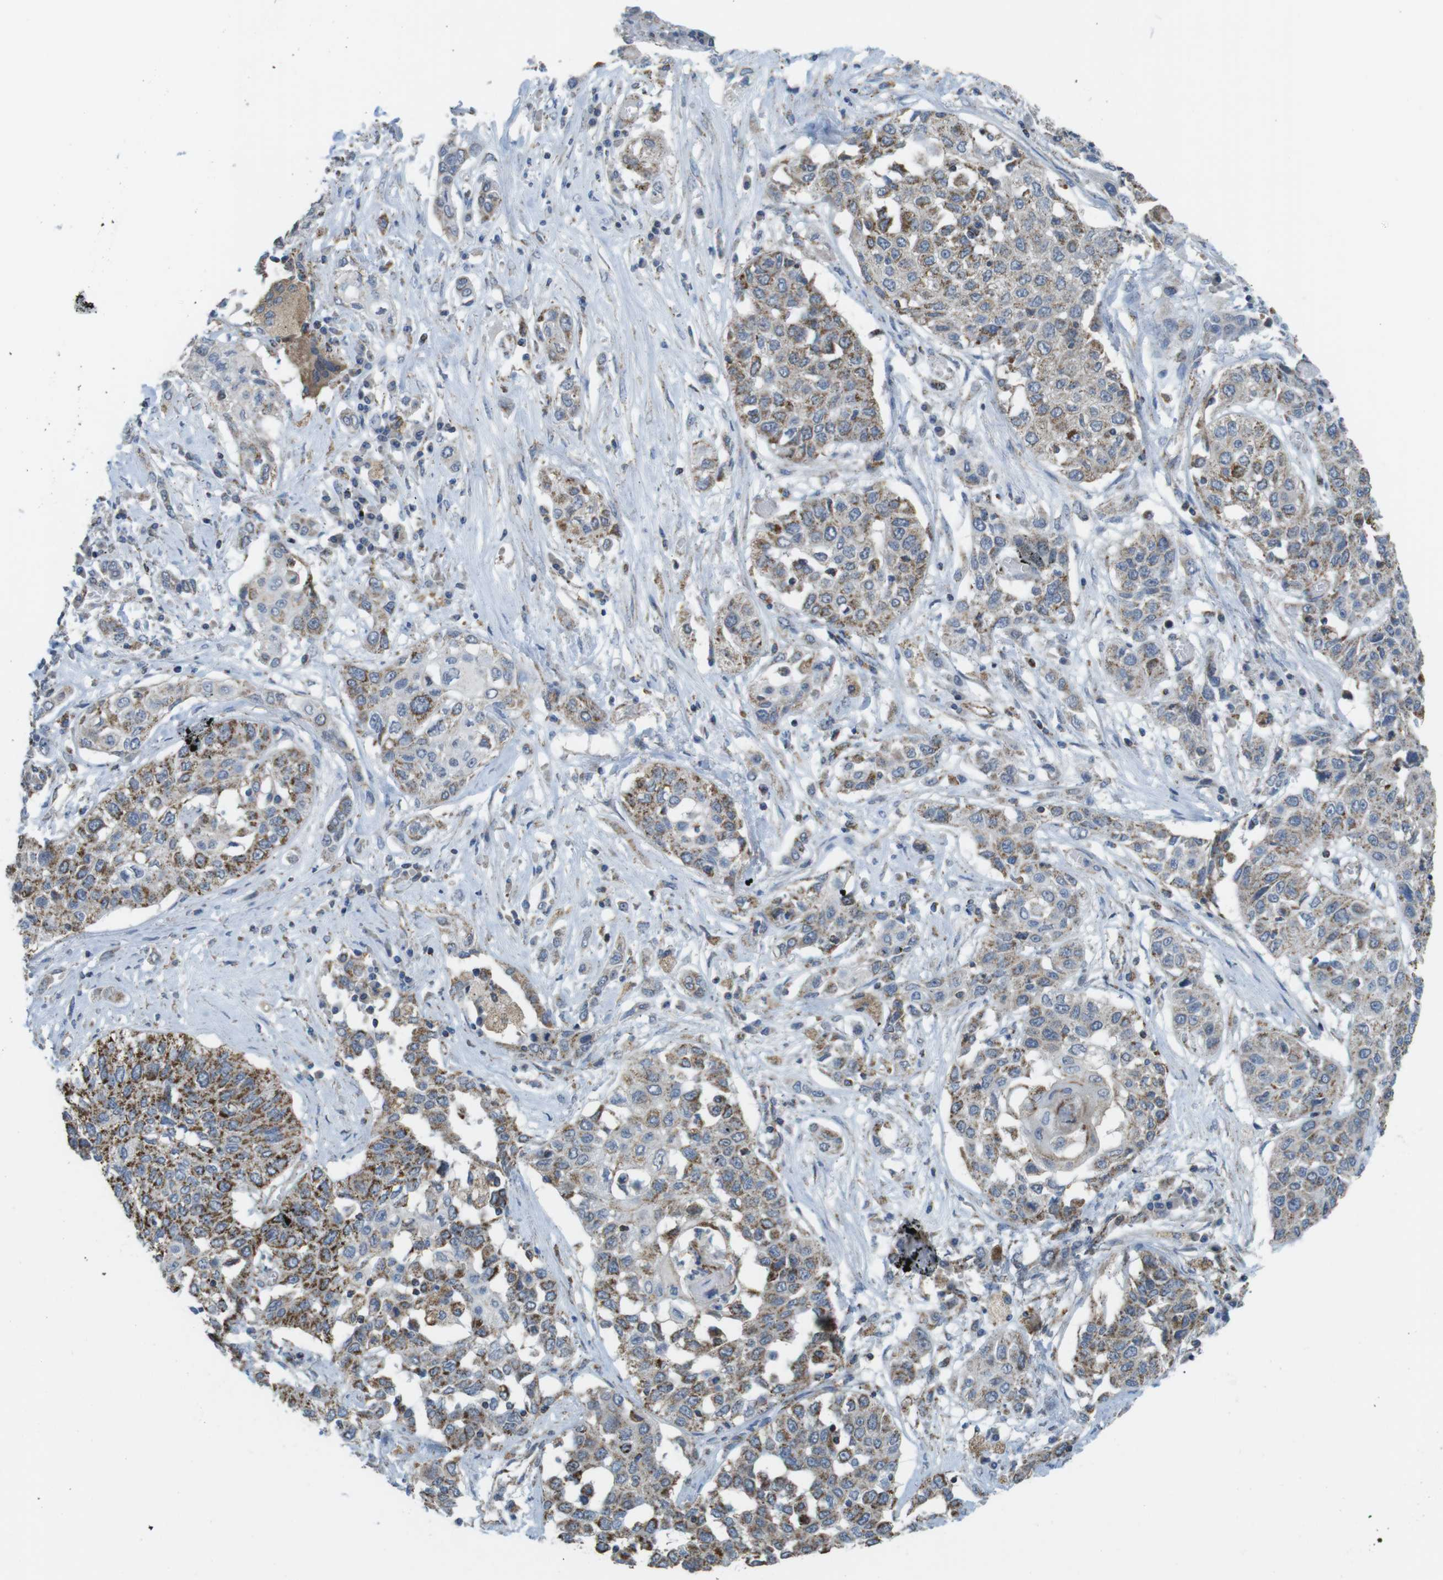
{"staining": {"intensity": "moderate", "quantity": "25%-75%", "location": "cytoplasmic/membranous"}, "tissue": "lung cancer", "cell_type": "Tumor cells", "image_type": "cancer", "snomed": [{"axis": "morphology", "description": "Squamous cell carcinoma, NOS"}, {"axis": "topography", "description": "Lung"}], "caption": "Immunohistochemistry (IHC) micrograph of lung squamous cell carcinoma stained for a protein (brown), which reveals medium levels of moderate cytoplasmic/membranous expression in approximately 25%-75% of tumor cells.", "gene": "GRIK2", "patient": {"sex": "male", "age": 71}}